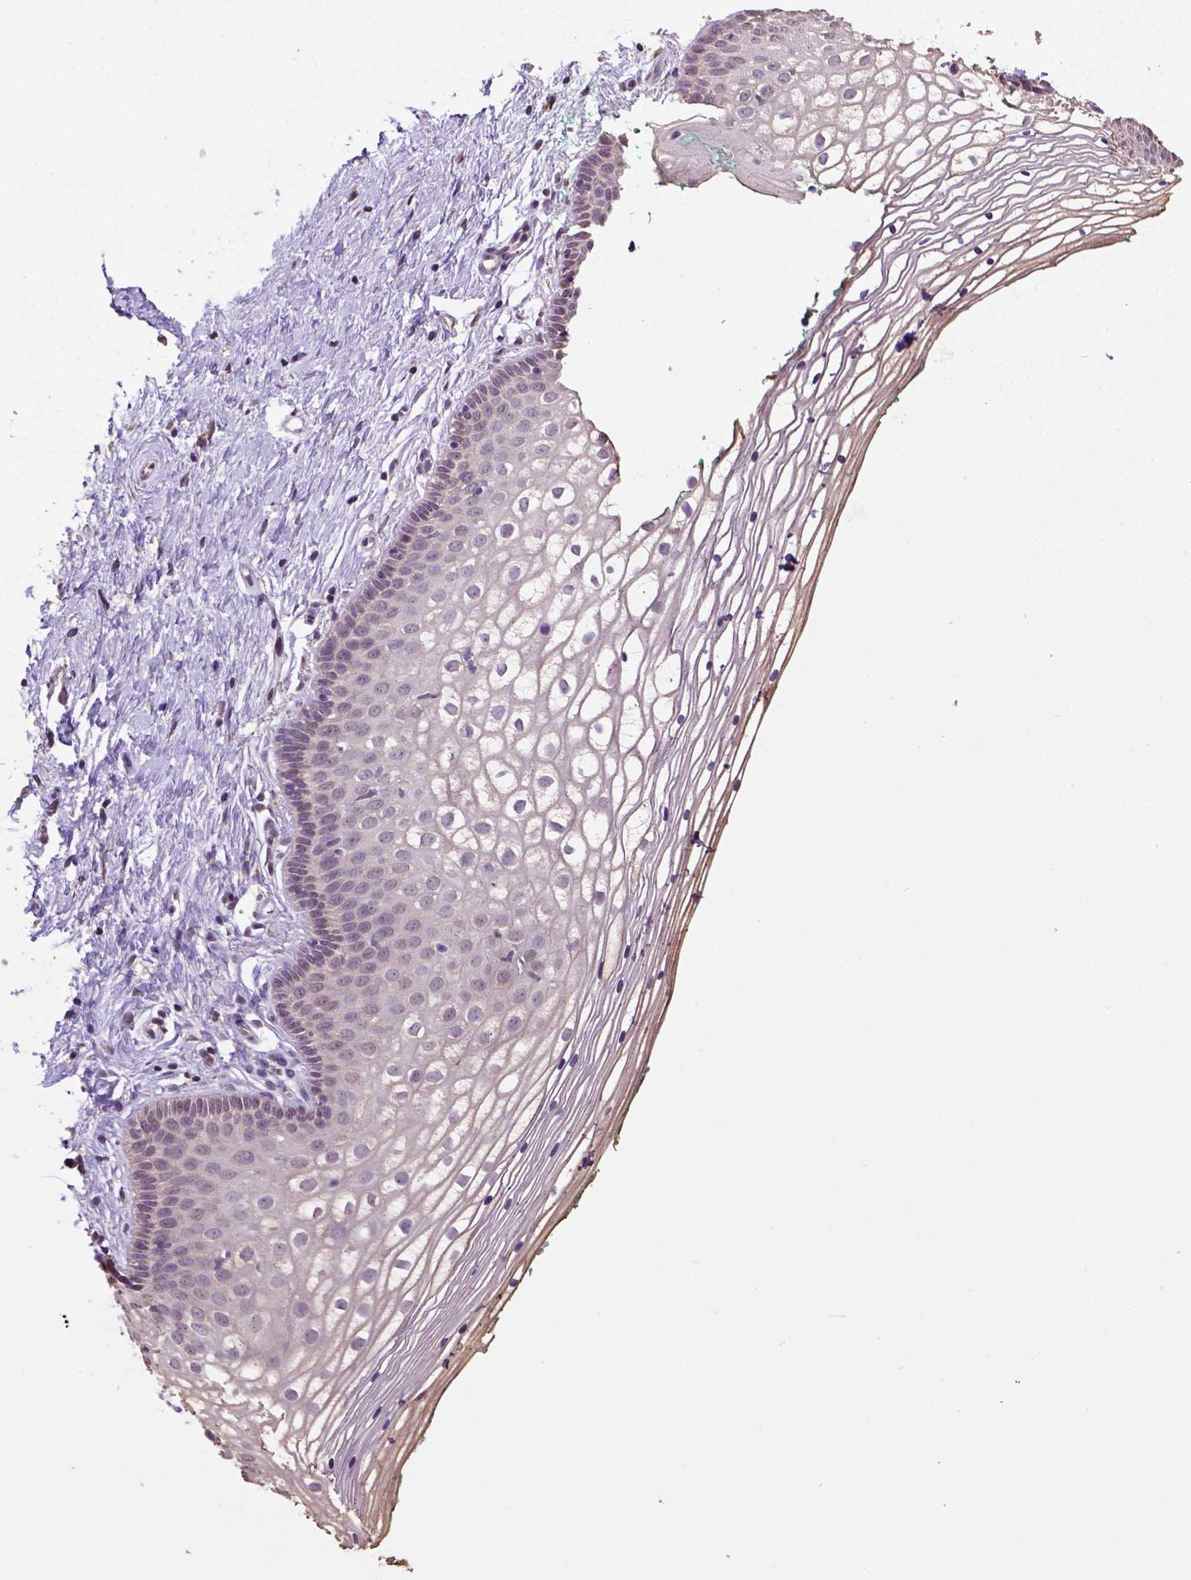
{"staining": {"intensity": "negative", "quantity": "none", "location": "none"}, "tissue": "vagina", "cell_type": "Squamous epithelial cells", "image_type": "normal", "snomed": [{"axis": "morphology", "description": "Normal tissue, NOS"}, {"axis": "topography", "description": "Vagina"}], "caption": "Immunohistochemical staining of normal human vagina demonstrates no significant positivity in squamous epithelial cells.", "gene": "WDR17", "patient": {"sex": "female", "age": 36}}